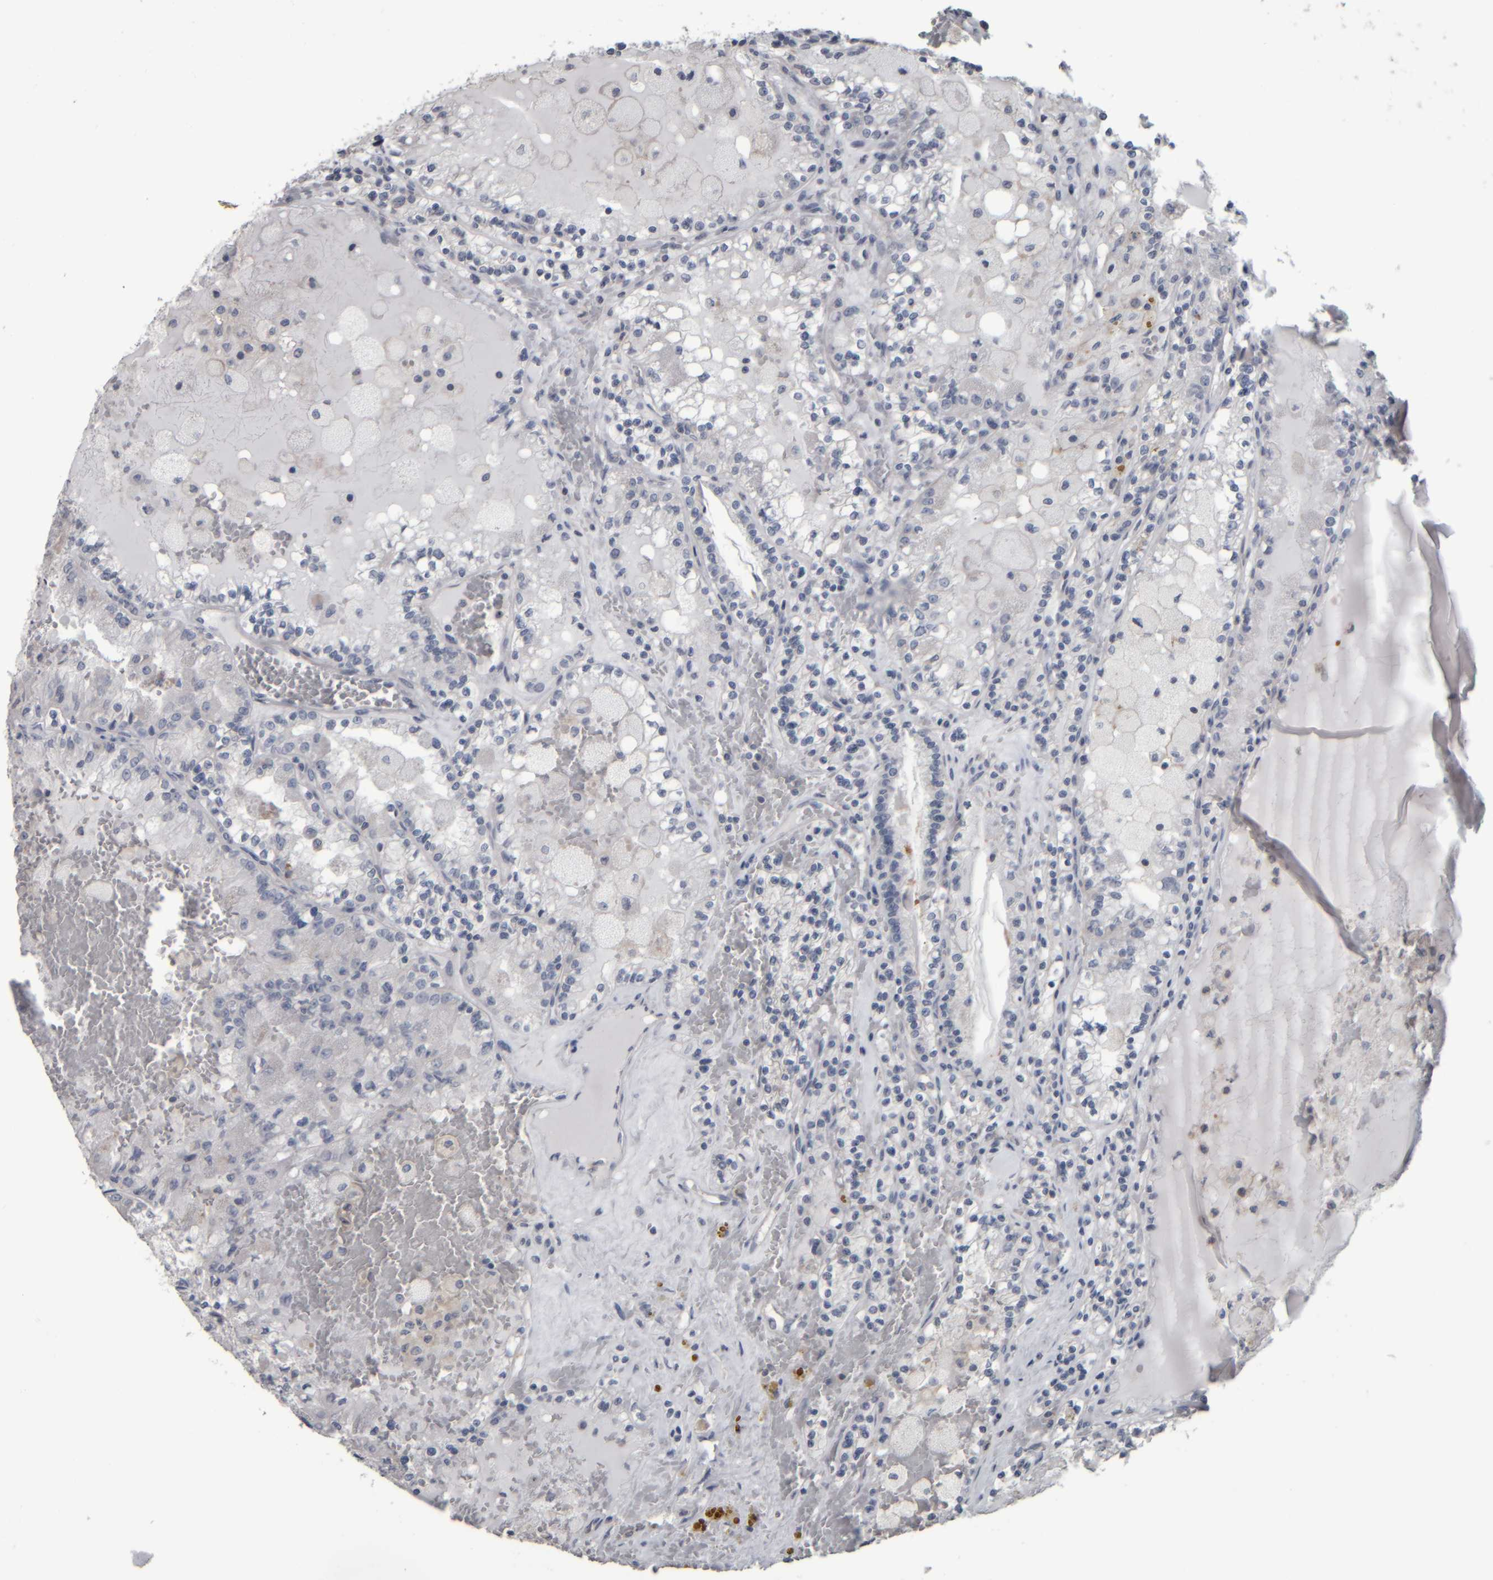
{"staining": {"intensity": "negative", "quantity": "none", "location": "none"}, "tissue": "renal cancer", "cell_type": "Tumor cells", "image_type": "cancer", "snomed": [{"axis": "morphology", "description": "Adenocarcinoma, NOS"}, {"axis": "topography", "description": "Kidney"}], "caption": "High magnification brightfield microscopy of adenocarcinoma (renal) stained with DAB (brown) and counterstained with hematoxylin (blue): tumor cells show no significant expression.", "gene": "CAVIN4", "patient": {"sex": "female", "age": 56}}